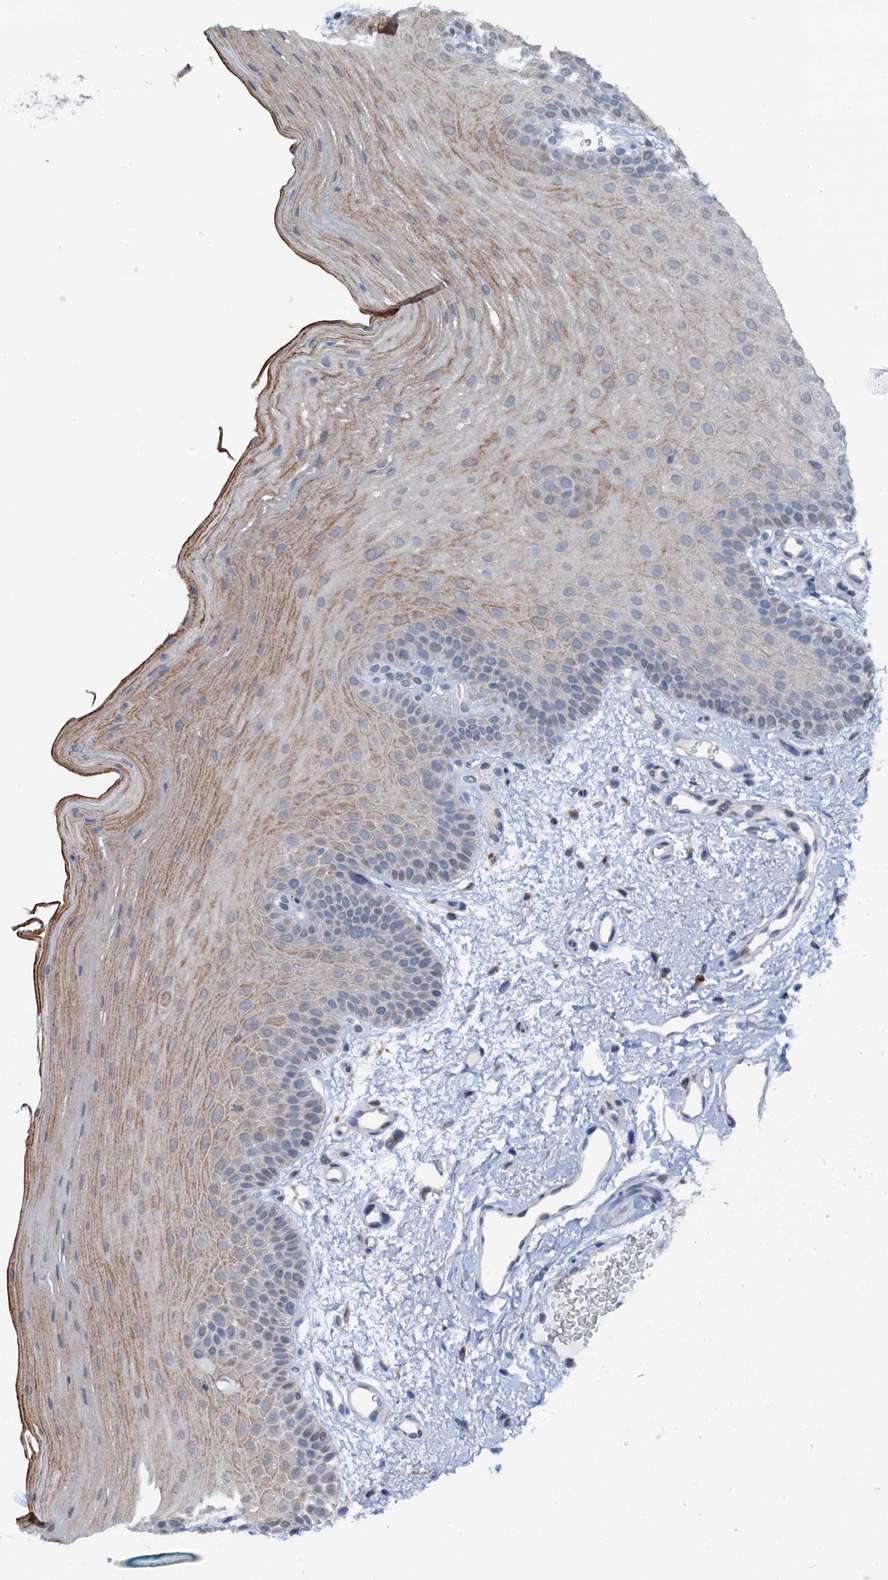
{"staining": {"intensity": "moderate", "quantity": "25%-75%", "location": "cytoplasmic/membranous"}, "tissue": "oral mucosa", "cell_type": "Squamous epithelial cells", "image_type": "normal", "snomed": [{"axis": "morphology", "description": "Normal tissue, NOS"}, {"axis": "topography", "description": "Oral tissue"}], "caption": "Immunohistochemistry (IHC) photomicrograph of benign oral mucosa stained for a protein (brown), which displays medium levels of moderate cytoplasmic/membranous staining in approximately 25%-75% of squamous epithelial cells.", "gene": "SHLD1", "patient": {"sex": "male", "age": 68}}